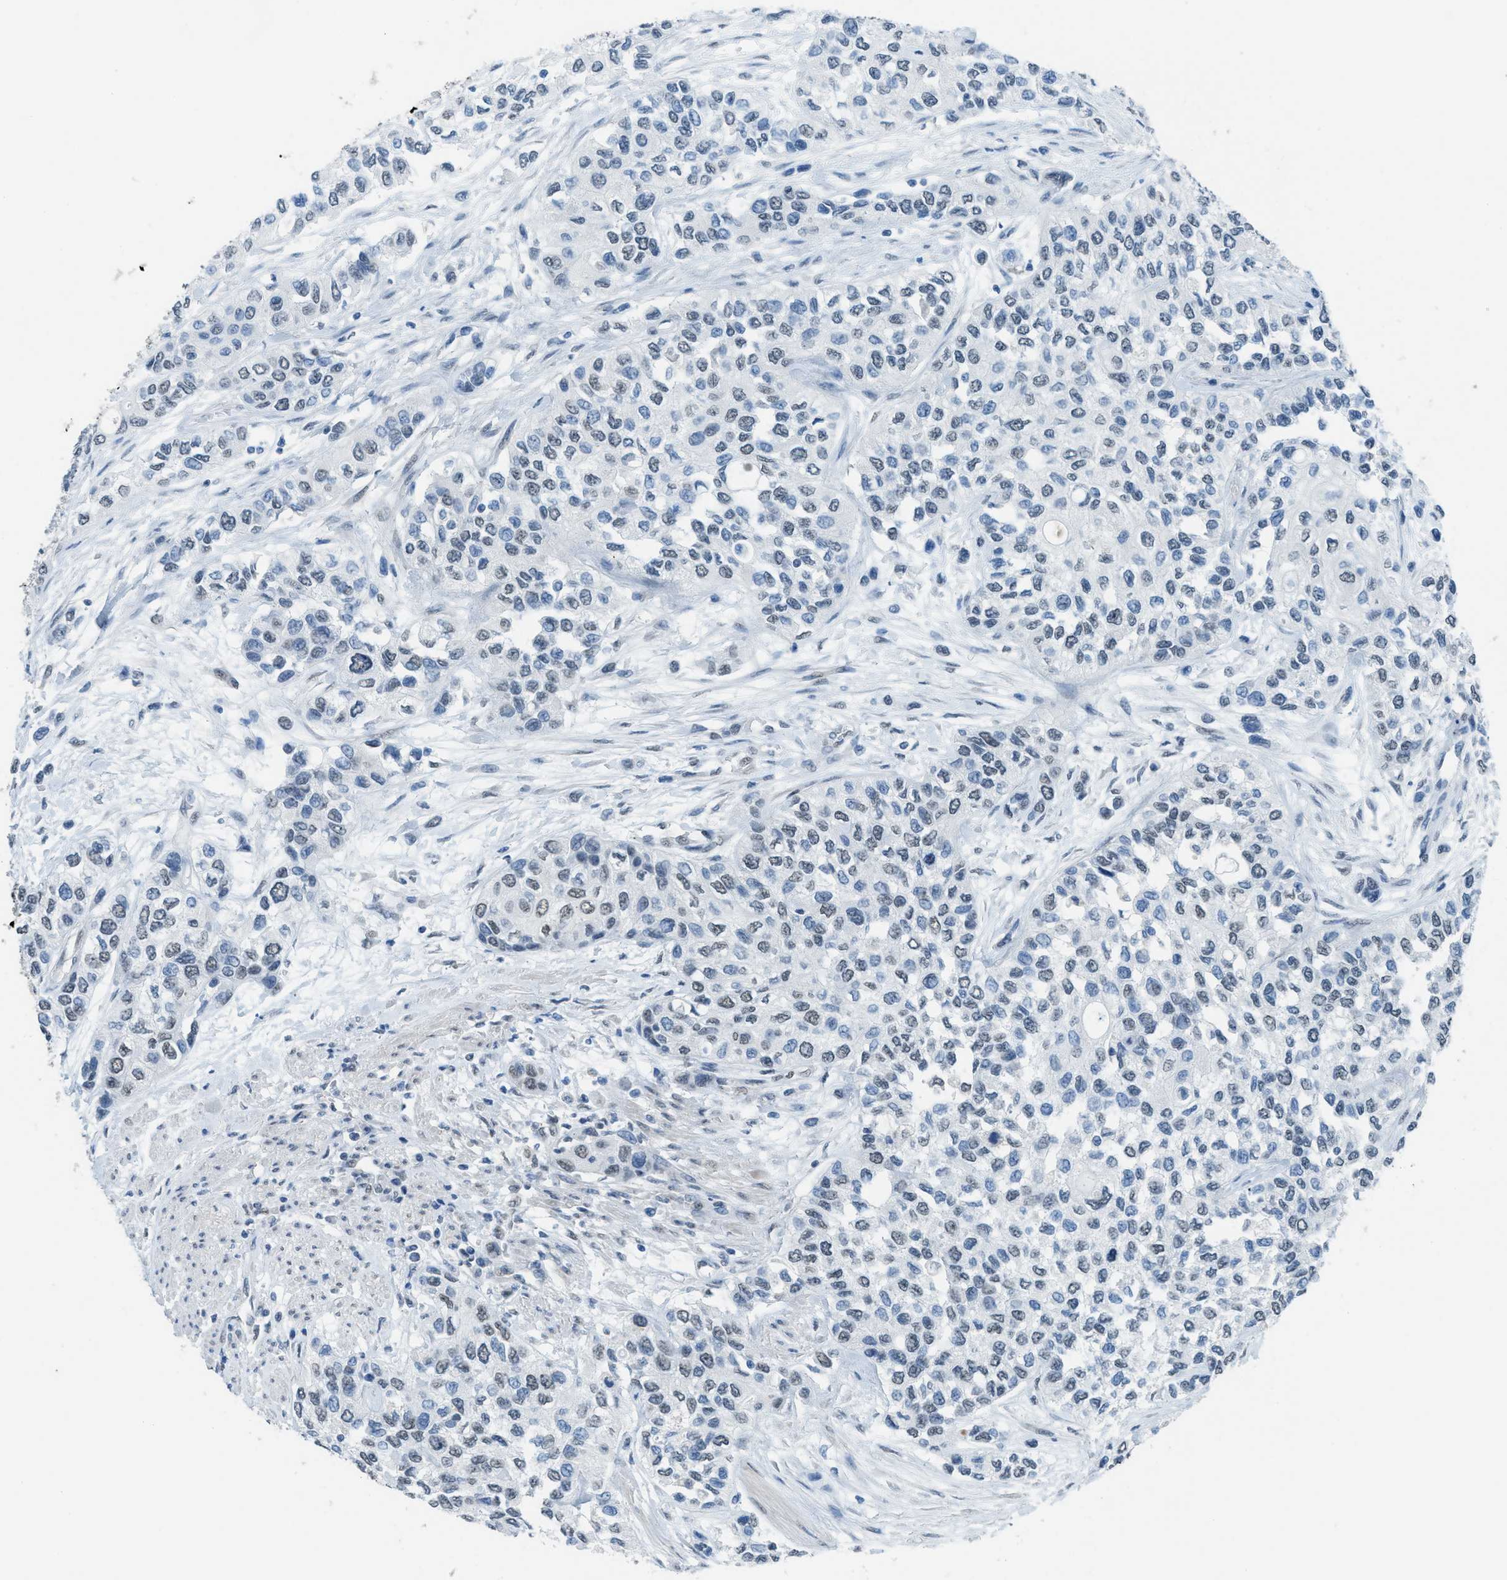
{"staining": {"intensity": "weak", "quantity": "<25%", "location": "nuclear"}, "tissue": "urothelial cancer", "cell_type": "Tumor cells", "image_type": "cancer", "snomed": [{"axis": "morphology", "description": "Urothelial carcinoma, High grade"}, {"axis": "topography", "description": "Urinary bladder"}], "caption": "IHC histopathology image of human urothelial carcinoma (high-grade) stained for a protein (brown), which exhibits no expression in tumor cells.", "gene": "TTC13", "patient": {"sex": "female", "age": 56}}